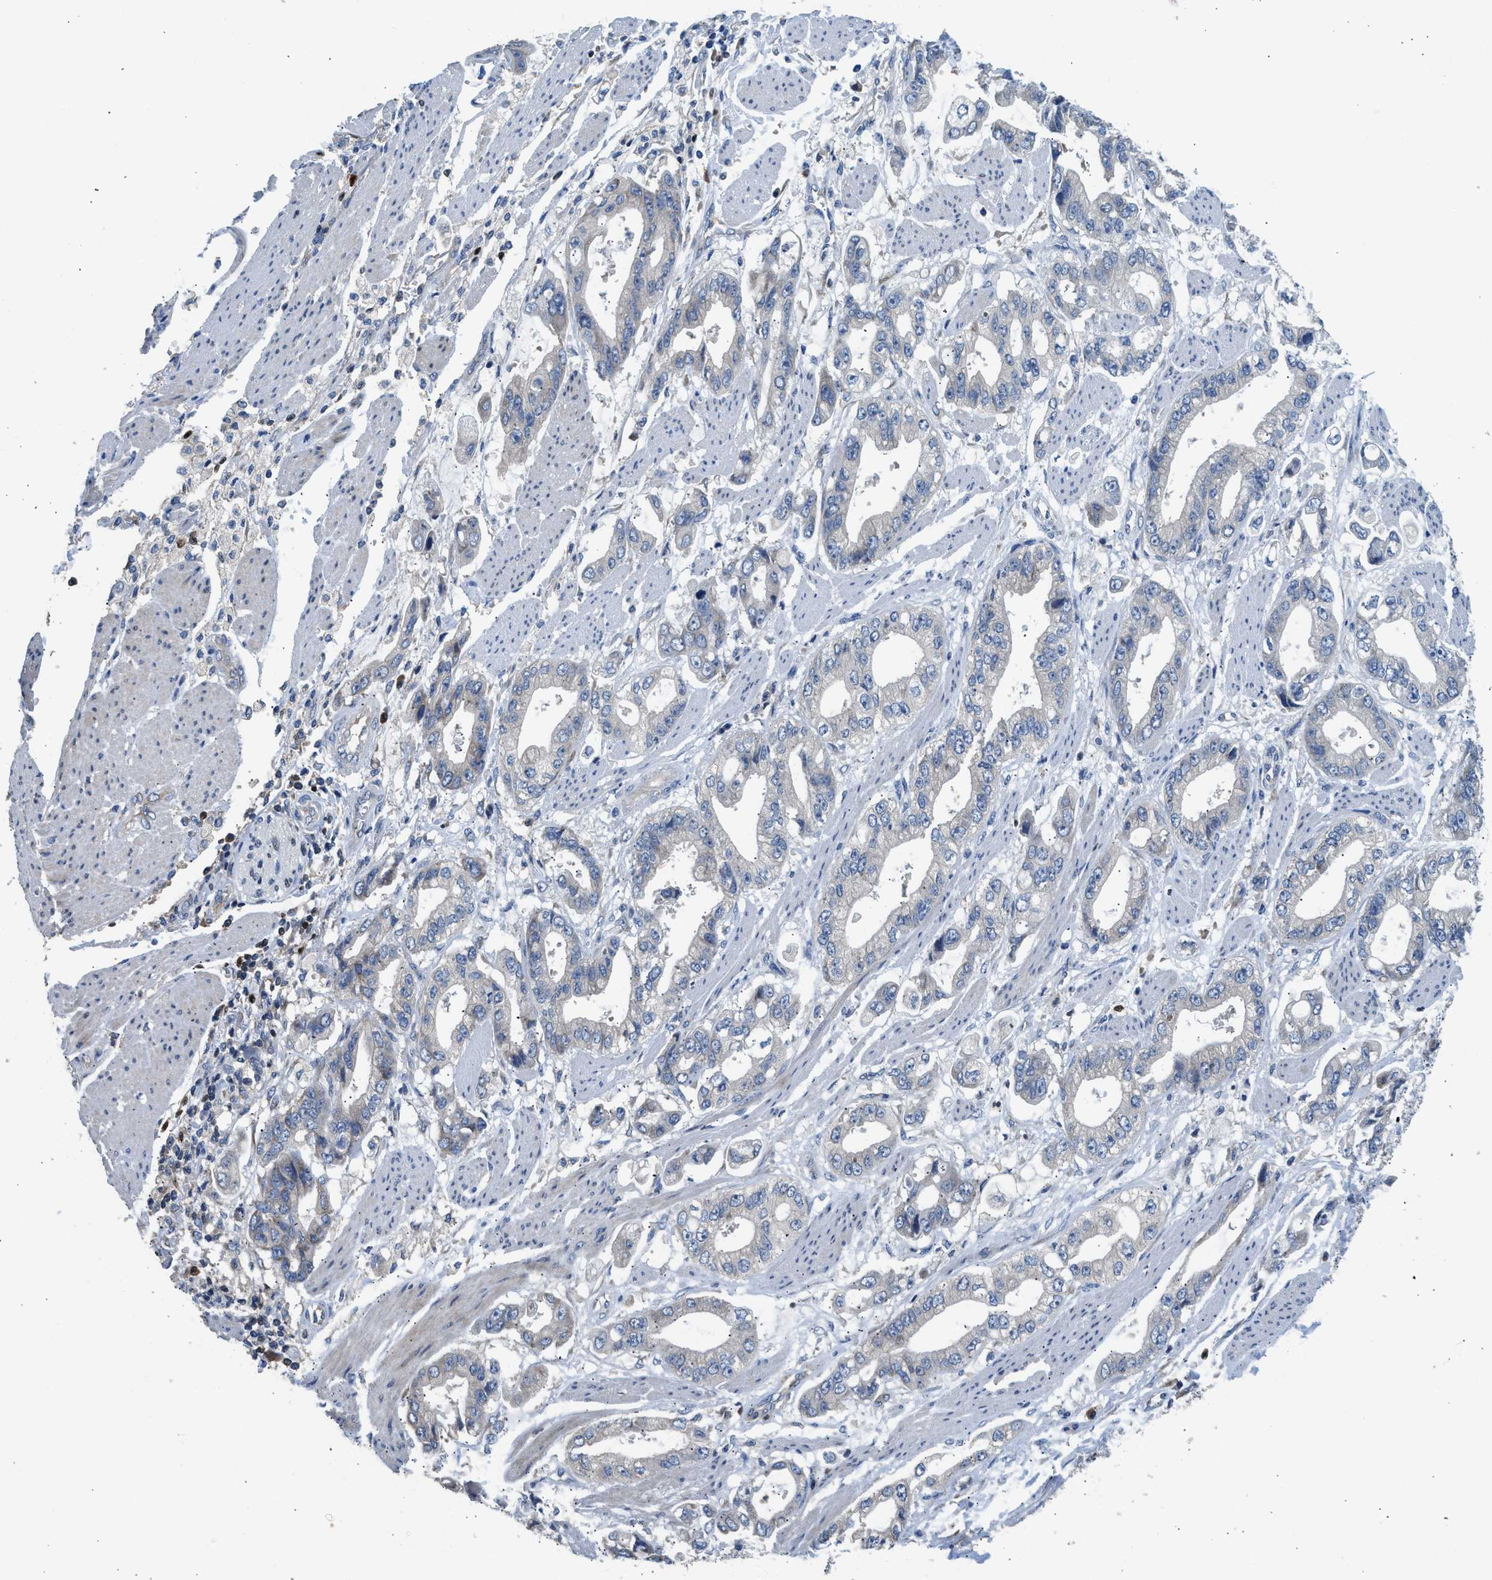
{"staining": {"intensity": "negative", "quantity": "none", "location": "none"}, "tissue": "stomach cancer", "cell_type": "Tumor cells", "image_type": "cancer", "snomed": [{"axis": "morphology", "description": "Normal tissue, NOS"}, {"axis": "morphology", "description": "Adenocarcinoma, NOS"}, {"axis": "topography", "description": "Stomach"}], "caption": "Stomach cancer (adenocarcinoma) stained for a protein using immunohistochemistry (IHC) displays no staining tumor cells.", "gene": "TOX", "patient": {"sex": "male", "age": 62}}